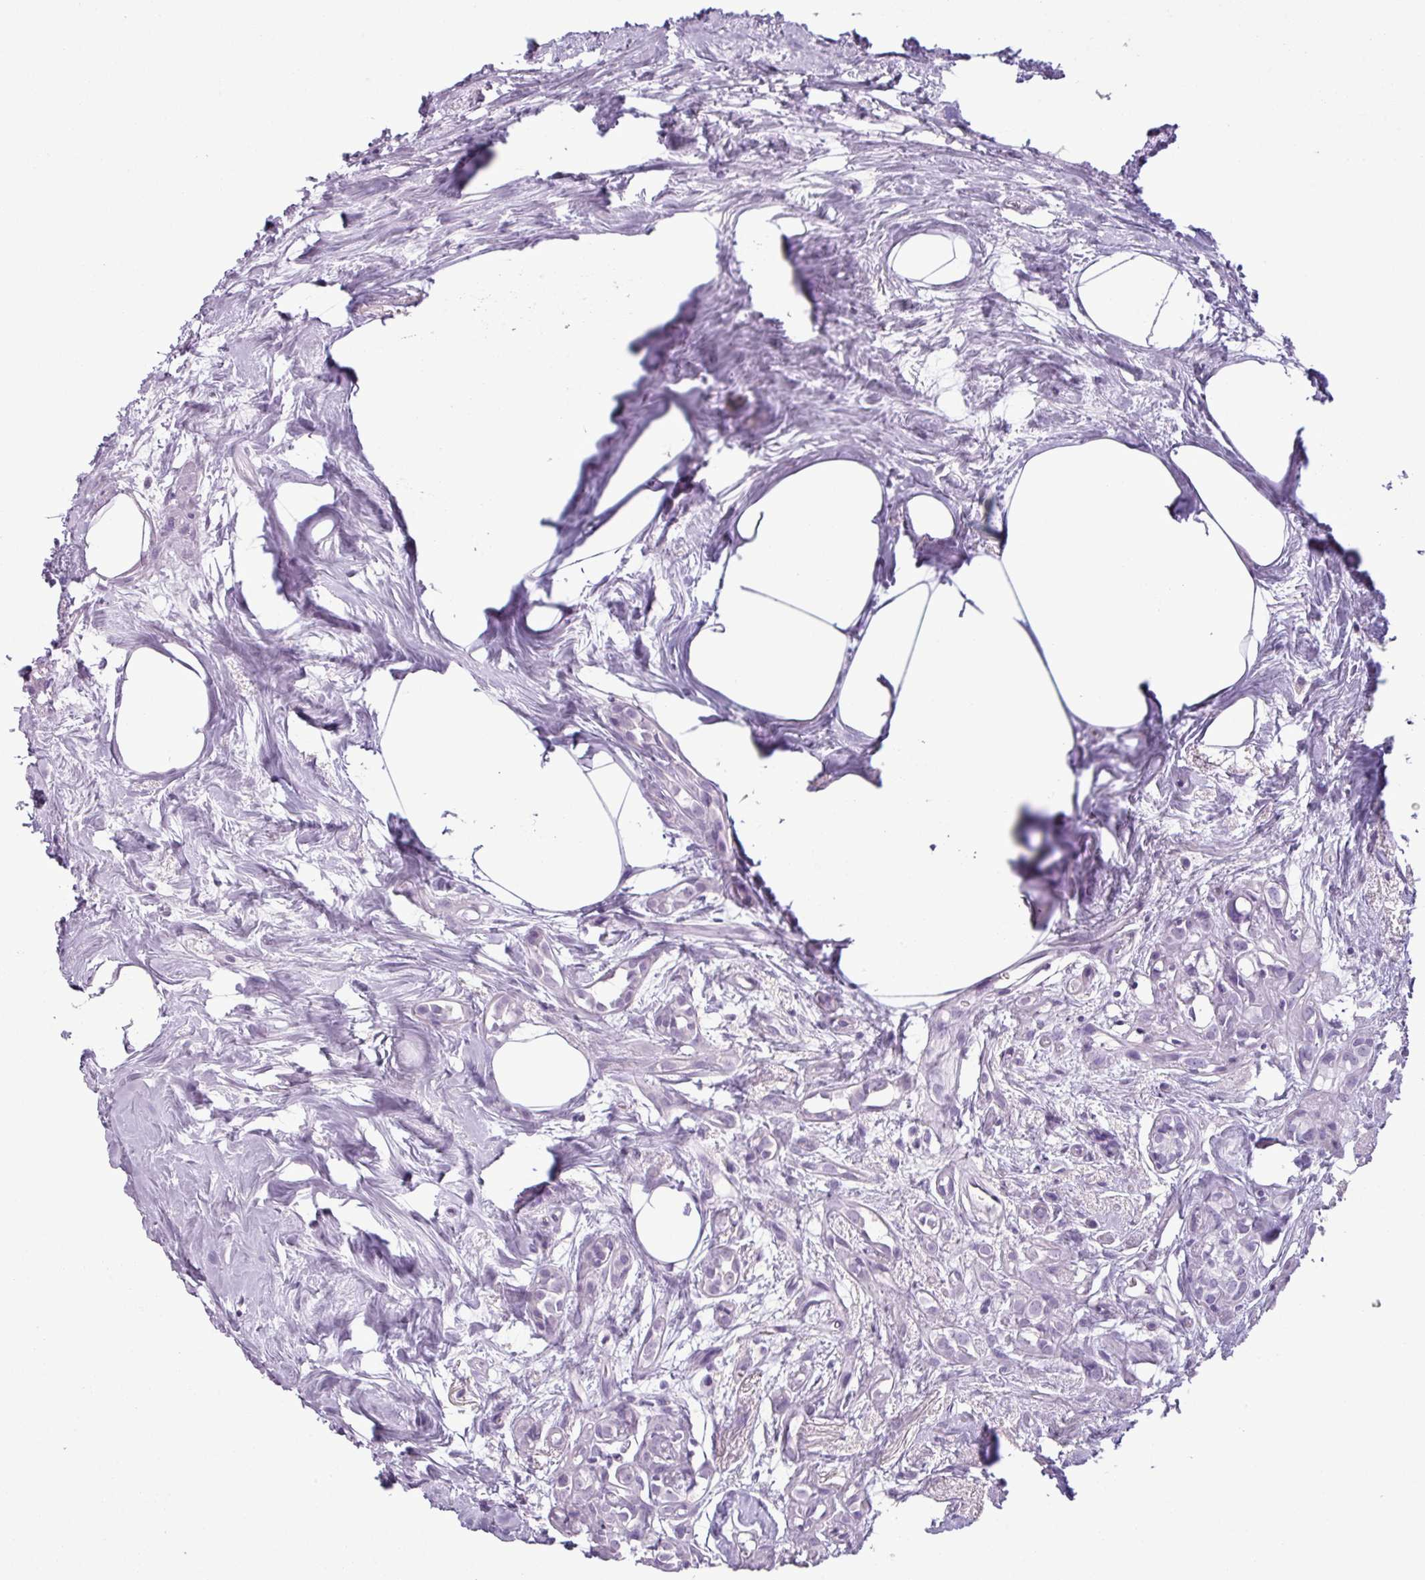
{"staining": {"intensity": "negative", "quantity": "none", "location": "none"}, "tissue": "breast cancer", "cell_type": "Tumor cells", "image_type": "cancer", "snomed": [{"axis": "morphology", "description": "Carcinoma, NOS"}, {"axis": "topography", "description": "Breast"}], "caption": "Immunohistochemical staining of human breast cancer demonstrates no significant expression in tumor cells. (DAB (3,3'-diaminobenzidine) immunohistochemistry (IHC) visualized using brightfield microscopy, high magnification).", "gene": "SCT", "patient": {"sex": "female", "age": 60}}